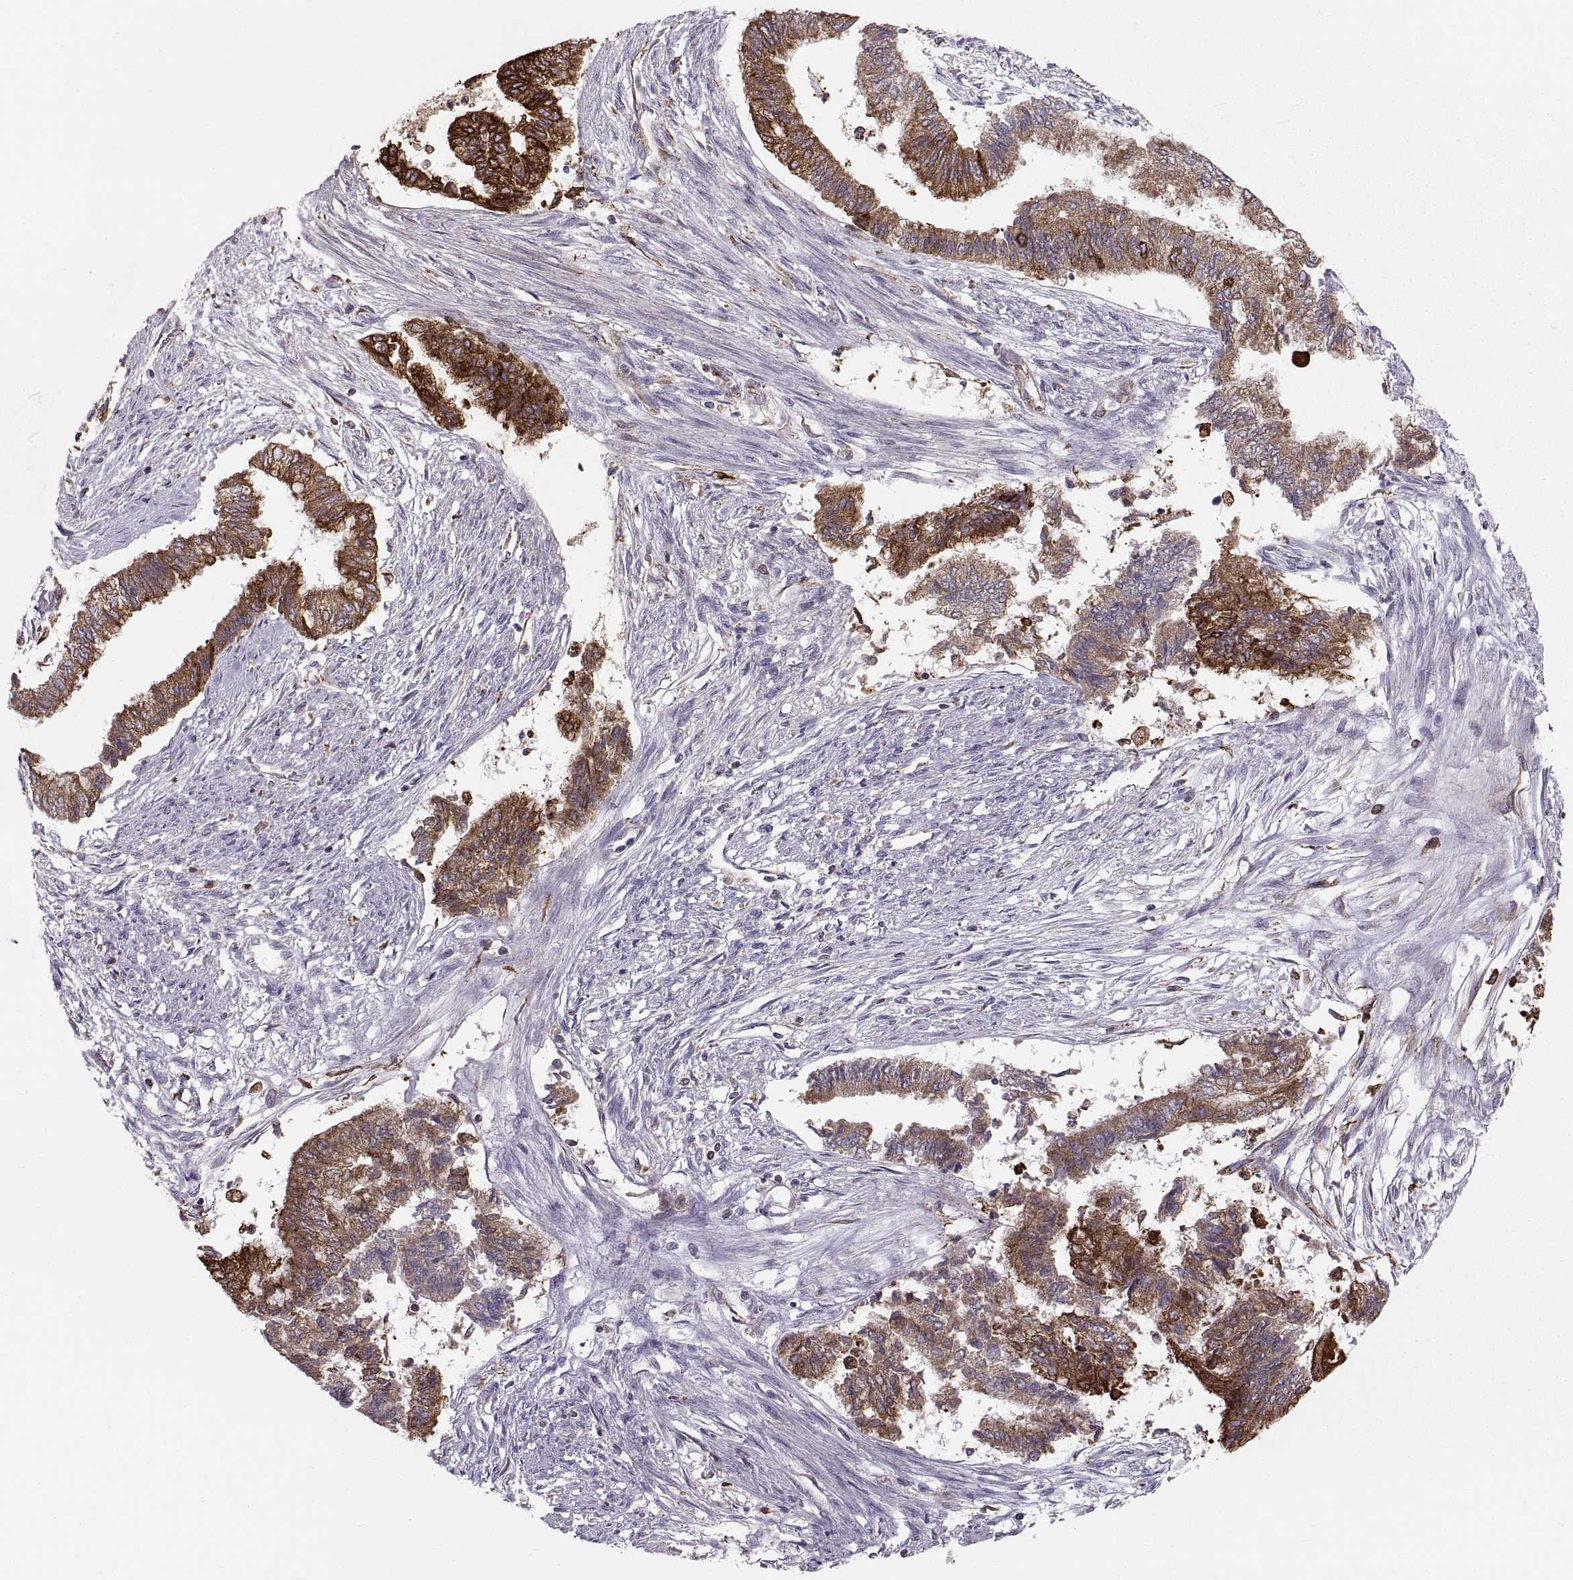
{"staining": {"intensity": "strong", "quantity": ">75%", "location": "cytoplasmic/membranous"}, "tissue": "endometrial cancer", "cell_type": "Tumor cells", "image_type": "cancer", "snomed": [{"axis": "morphology", "description": "Adenocarcinoma, NOS"}, {"axis": "topography", "description": "Endometrium"}], "caption": "IHC micrograph of human endometrial adenocarcinoma stained for a protein (brown), which shows high levels of strong cytoplasmic/membranous expression in about >75% of tumor cells.", "gene": "ERO1A", "patient": {"sex": "female", "age": 65}}